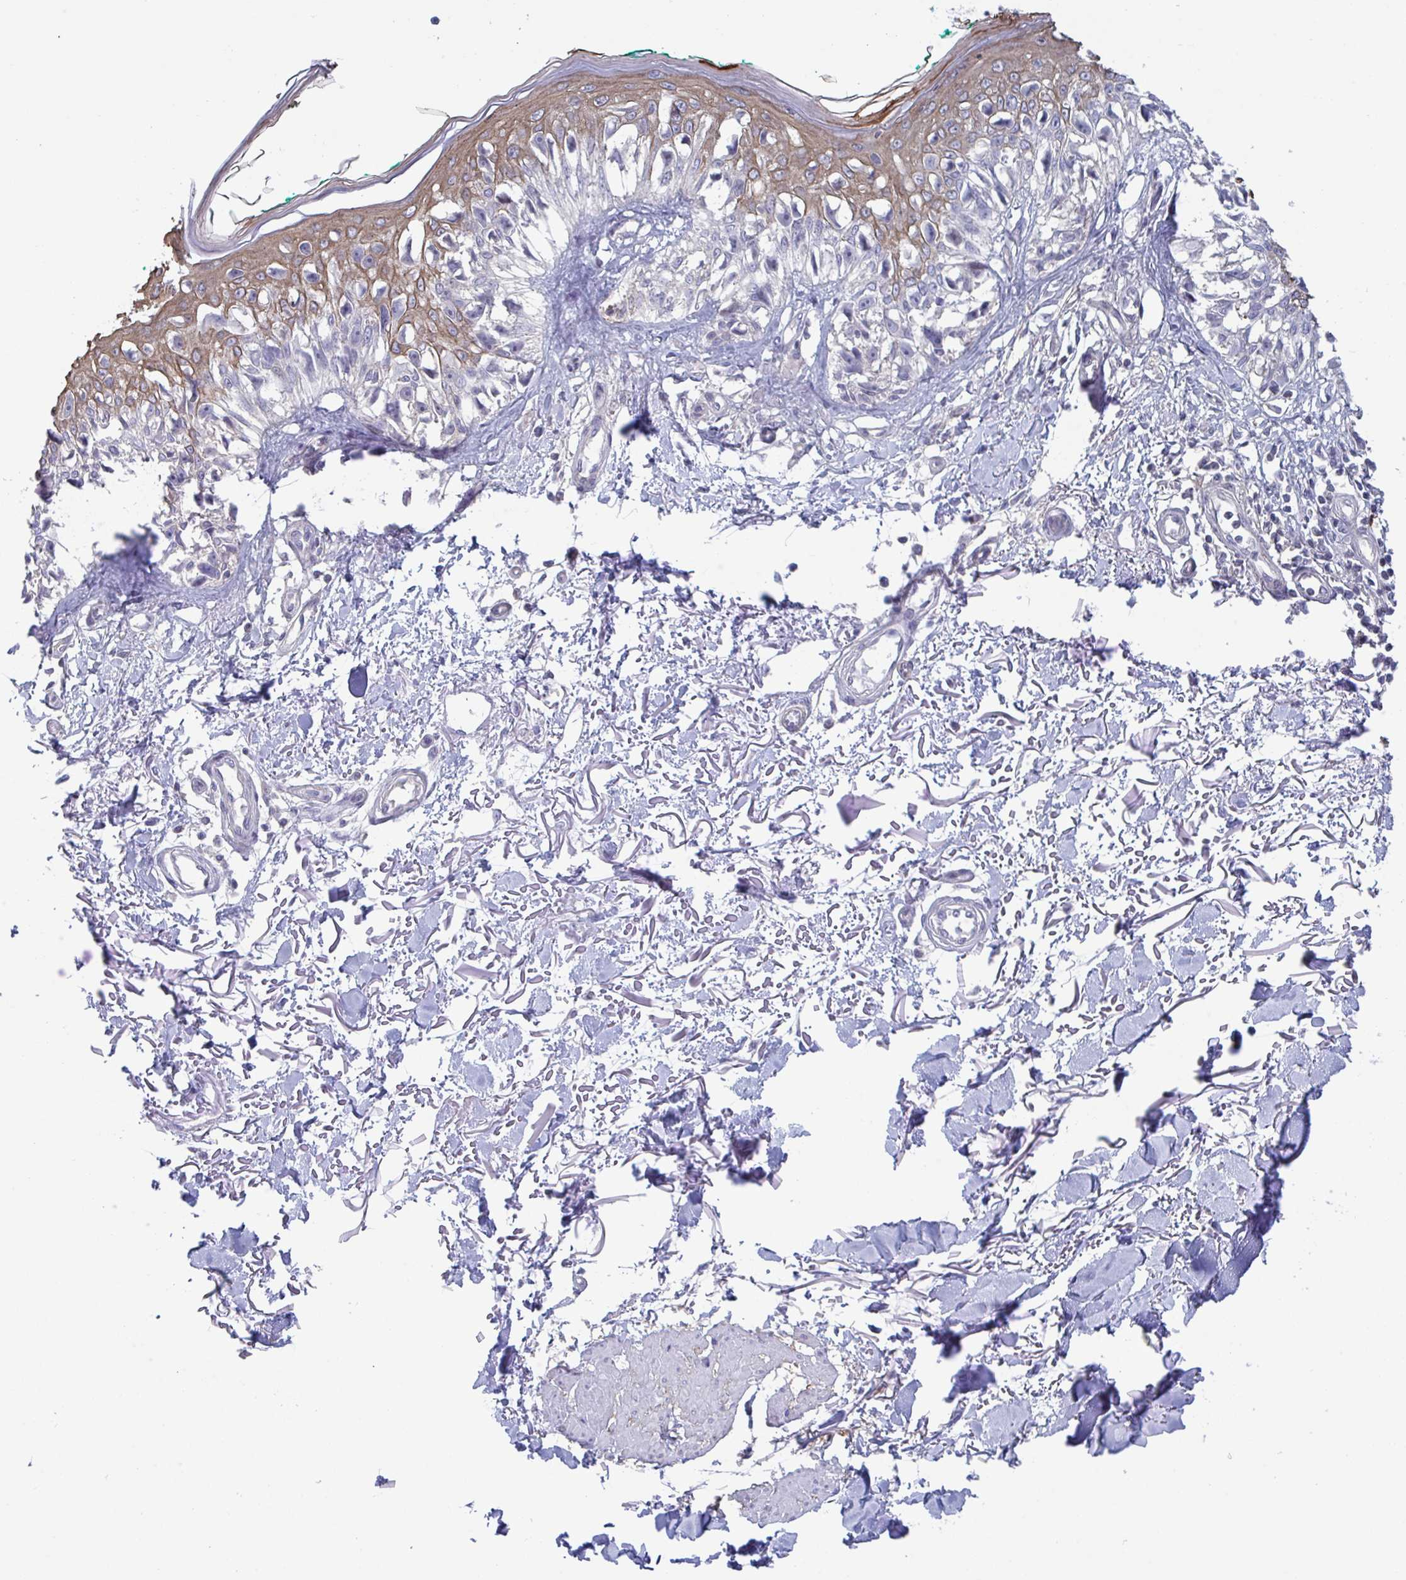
{"staining": {"intensity": "negative", "quantity": "none", "location": "none"}, "tissue": "melanoma", "cell_type": "Tumor cells", "image_type": "cancer", "snomed": [{"axis": "morphology", "description": "Malignant melanoma, NOS"}, {"axis": "topography", "description": "Skin"}], "caption": "The immunohistochemistry (IHC) histopathology image has no significant expression in tumor cells of malignant melanoma tissue.", "gene": "STK26", "patient": {"sex": "male", "age": 73}}